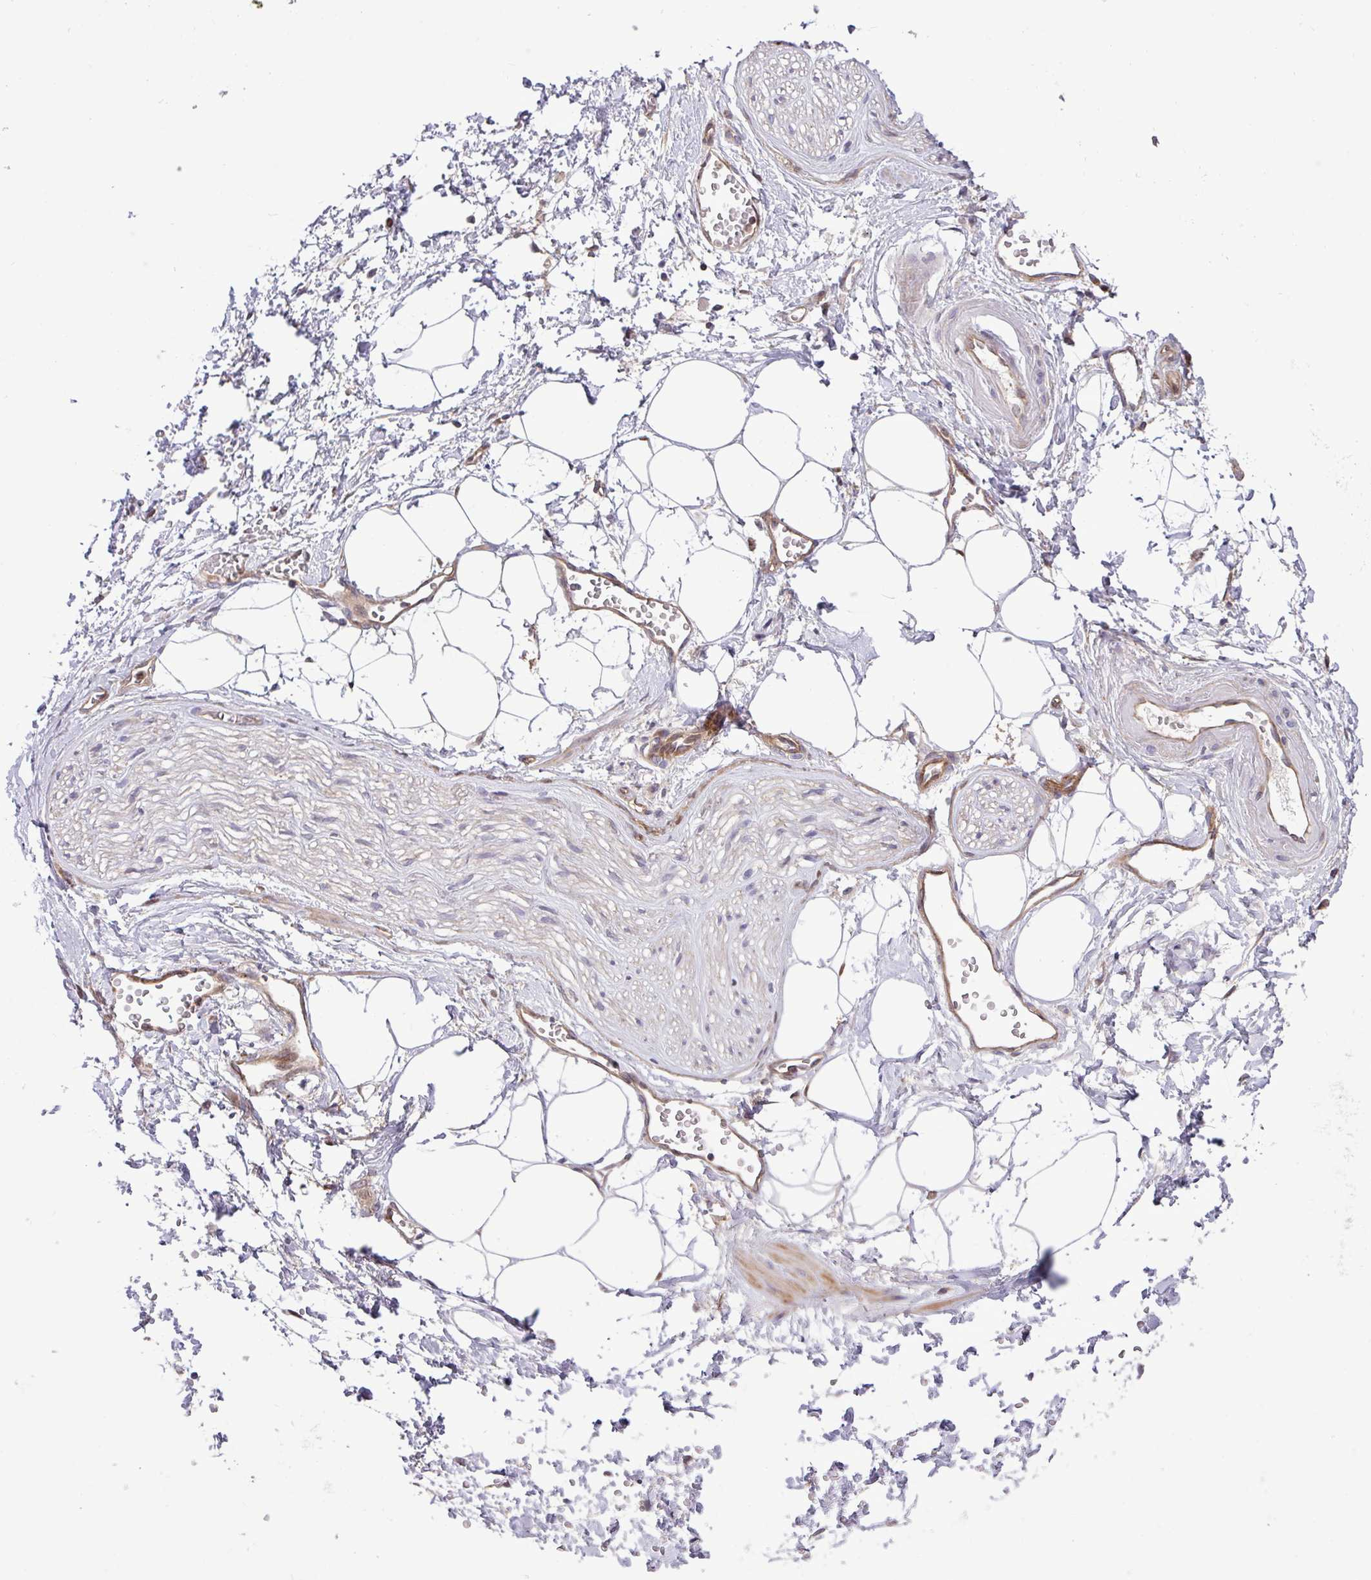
{"staining": {"intensity": "negative", "quantity": "none", "location": "none"}, "tissue": "adipose tissue", "cell_type": "Adipocytes", "image_type": "normal", "snomed": [{"axis": "morphology", "description": "Normal tissue, NOS"}, {"axis": "topography", "description": "Prostate"}, {"axis": "topography", "description": "Peripheral nerve tissue"}], "caption": "A high-resolution histopathology image shows immunohistochemistry (IHC) staining of normal adipose tissue, which exhibits no significant positivity in adipocytes.", "gene": "CNTRL", "patient": {"sex": "male", "age": 55}}